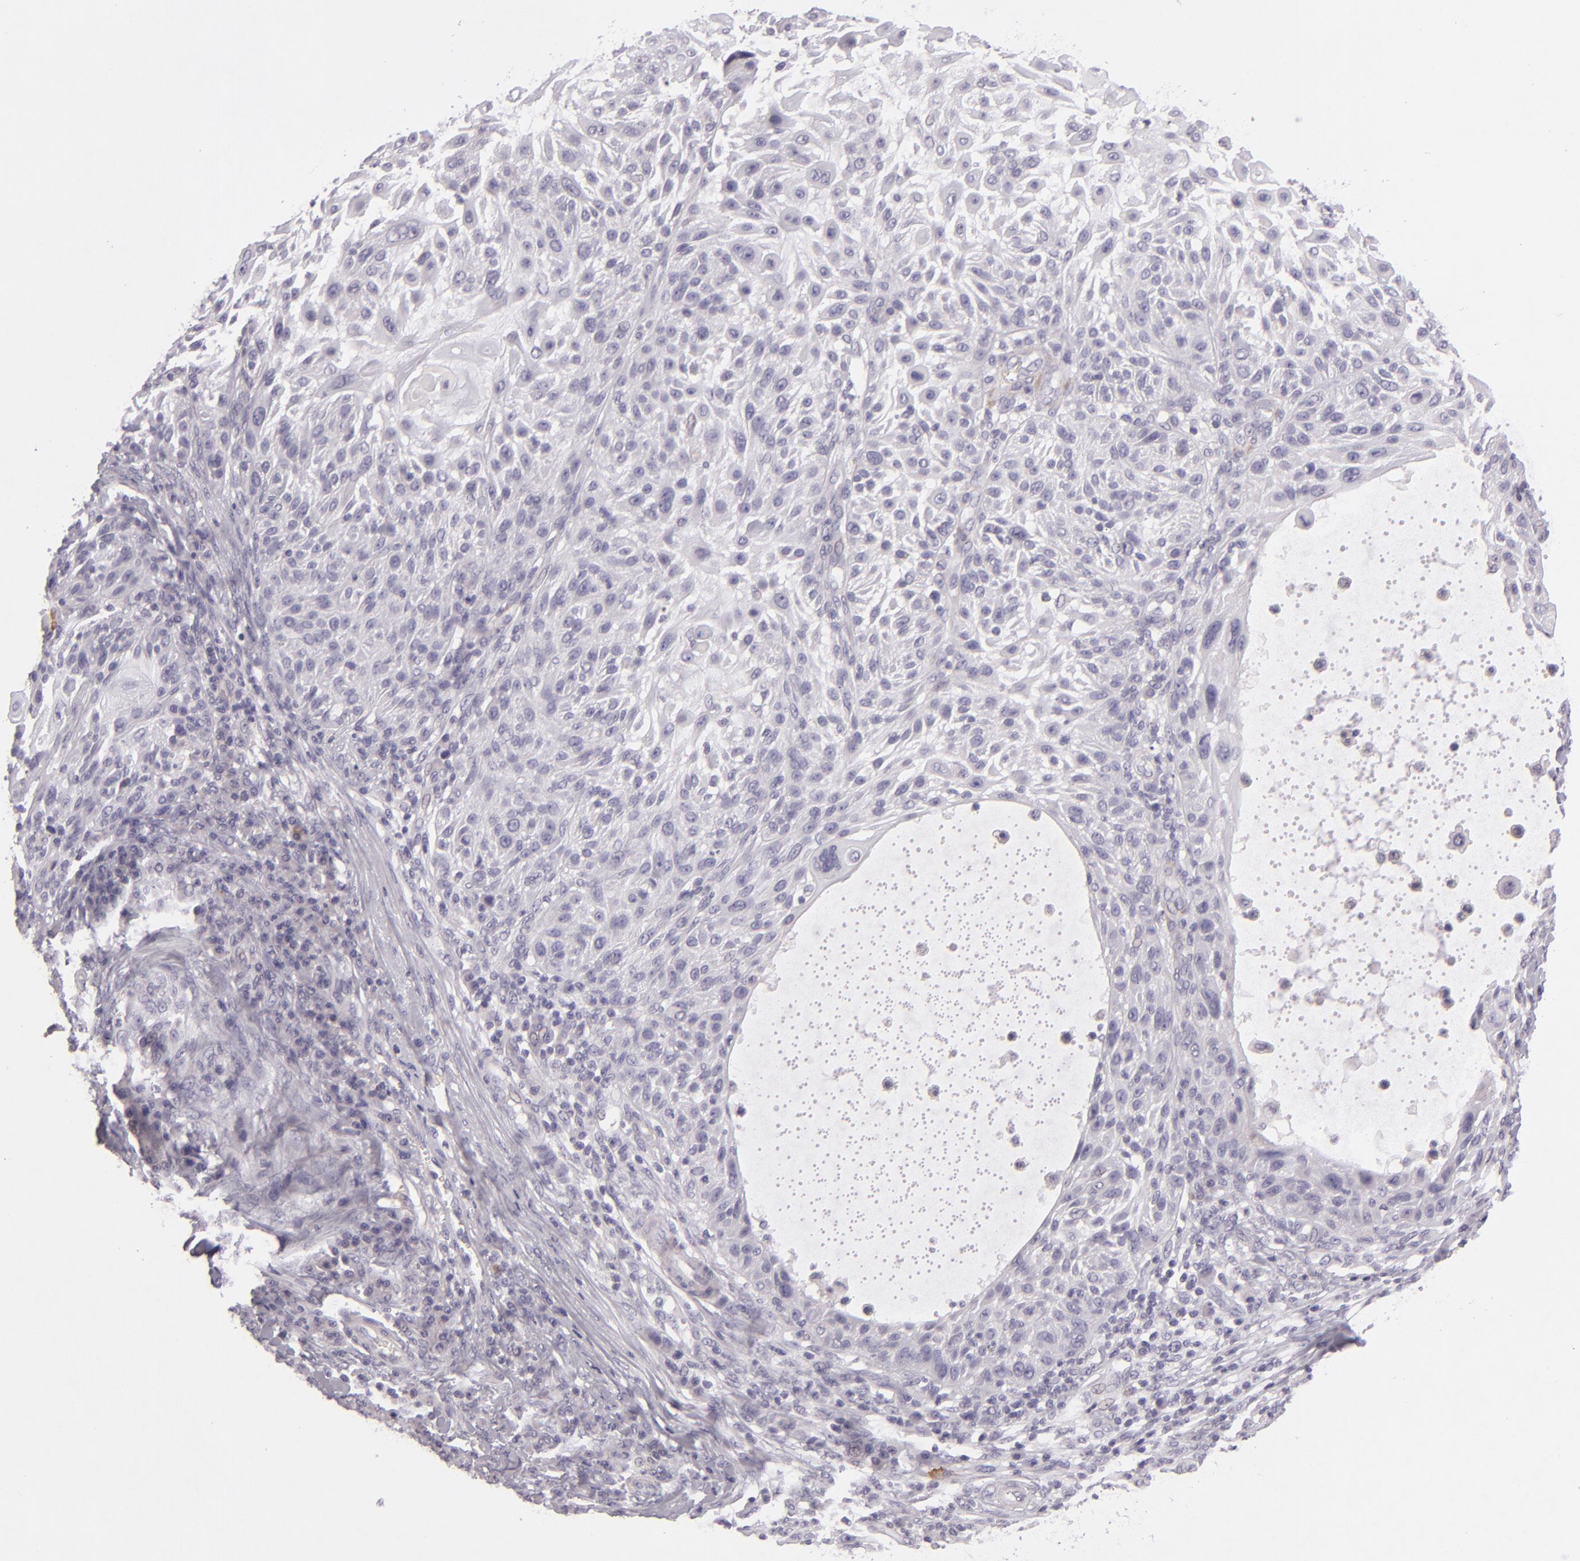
{"staining": {"intensity": "negative", "quantity": "none", "location": "none"}, "tissue": "skin cancer", "cell_type": "Tumor cells", "image_type": "cancer", "snomed": [{"axis": "morphology", "description": "Squamous cell carcinoma, NOS"}, {"axis": "topography", "description": "Skin"}], "caption": "This micrograph is of skin cancer stained with immunohistochemistry to label a protein in brown with the nuclei are counter-stained blue. There is no positivity in tumor cells.", "gene": "EGFL6", "patient": {"sex": "female", "age": 89}}